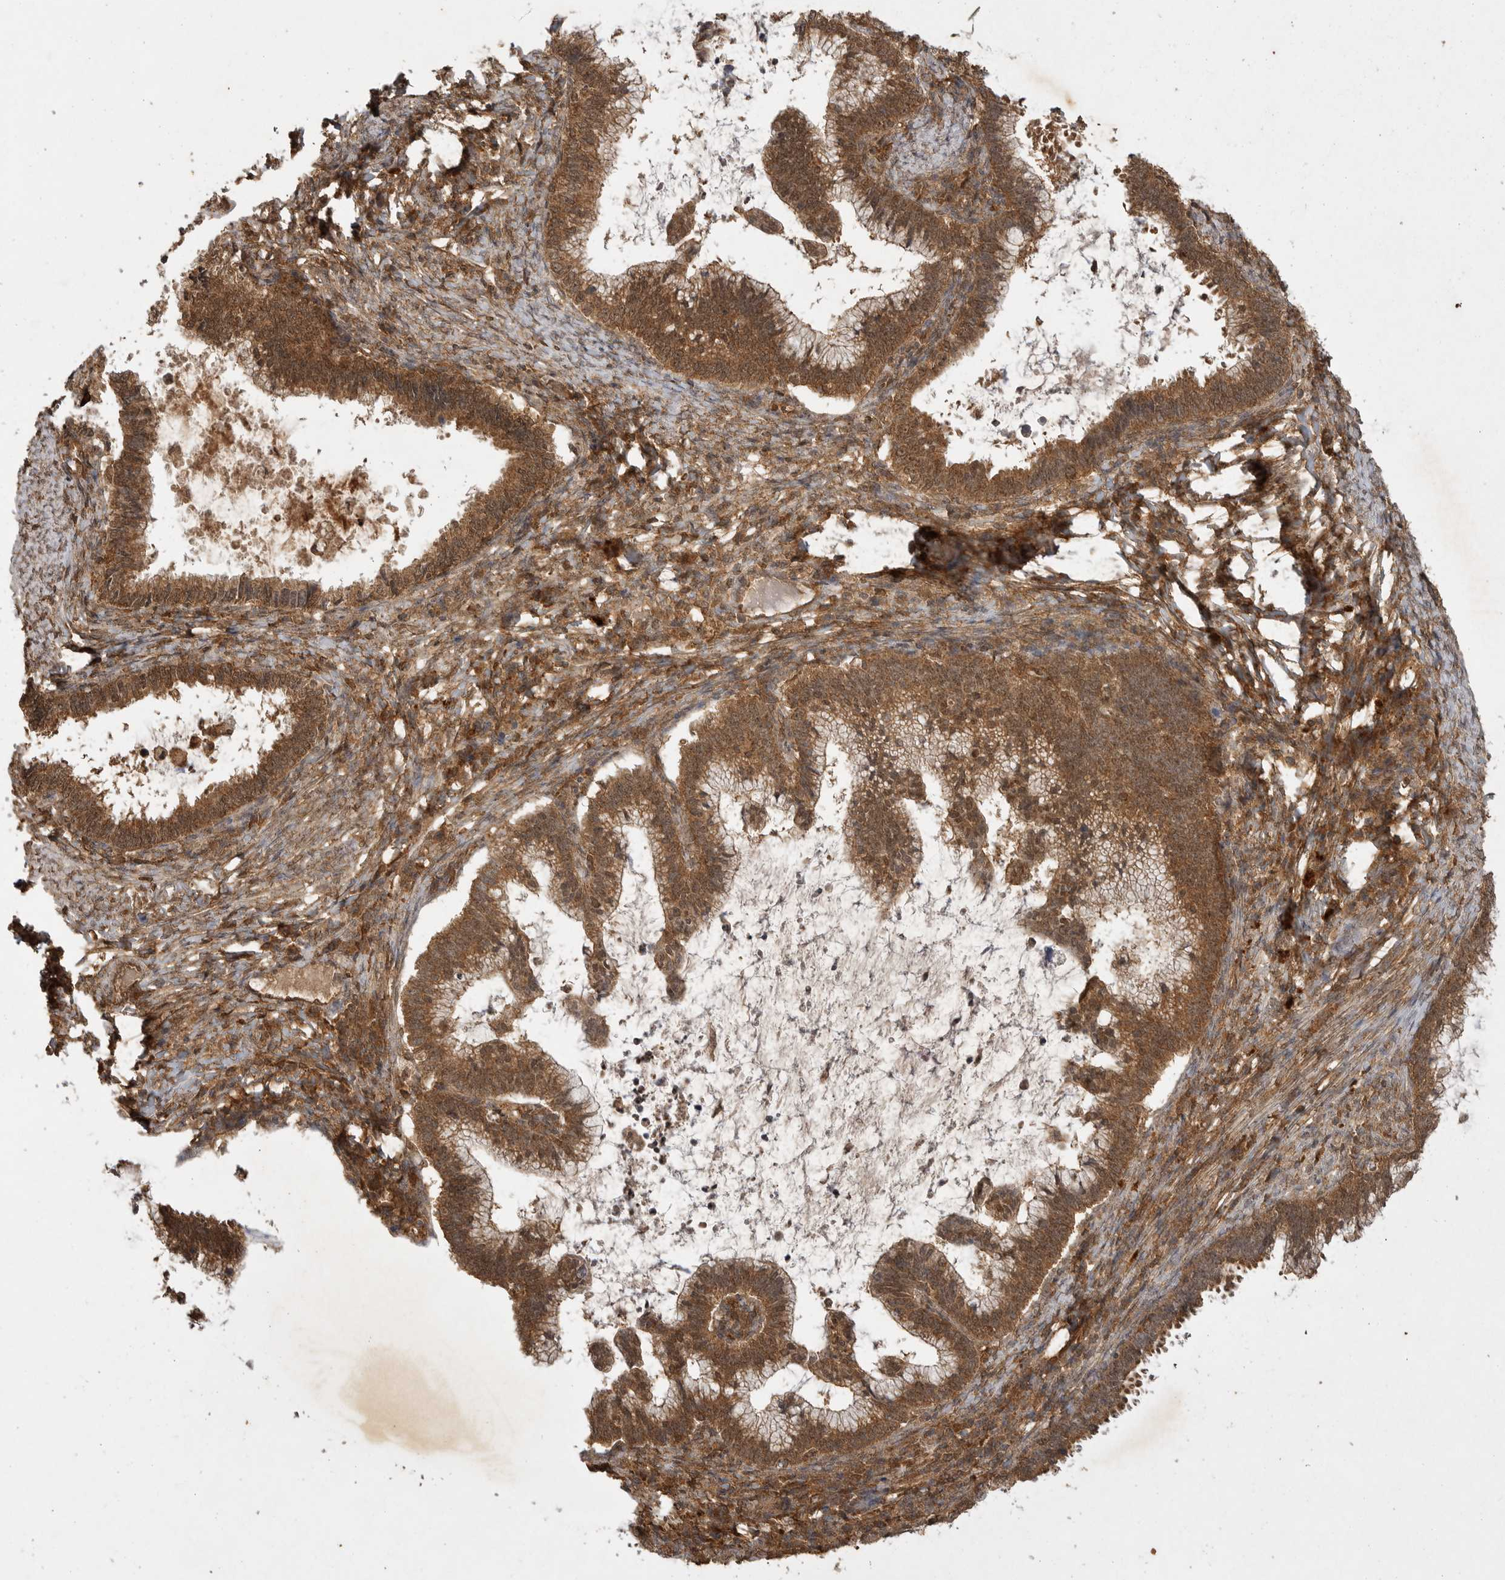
{"staining": {"intensity": "moderate", "quantity": ">75%", "location": "cytoplasmic/membranous,nuclear"}, "tissue": "cervical cancer", "cell_type": "Tumor cells", "image_type": "cancer", "snomed": [{"axis": "morphology", "description": "Adenocarcinoma, NOS"}, {"axis": "topography", "description": "Cervix"}], "caption": "Tumor cells exhibit medium levels of moderate cytoplasmic/membranous and nuclear expression in approximately >75% of cells in human adenocarcinoma (cervical).", "gene": "ICOSLG", "patient": {"sex": "female", "age": 36}}